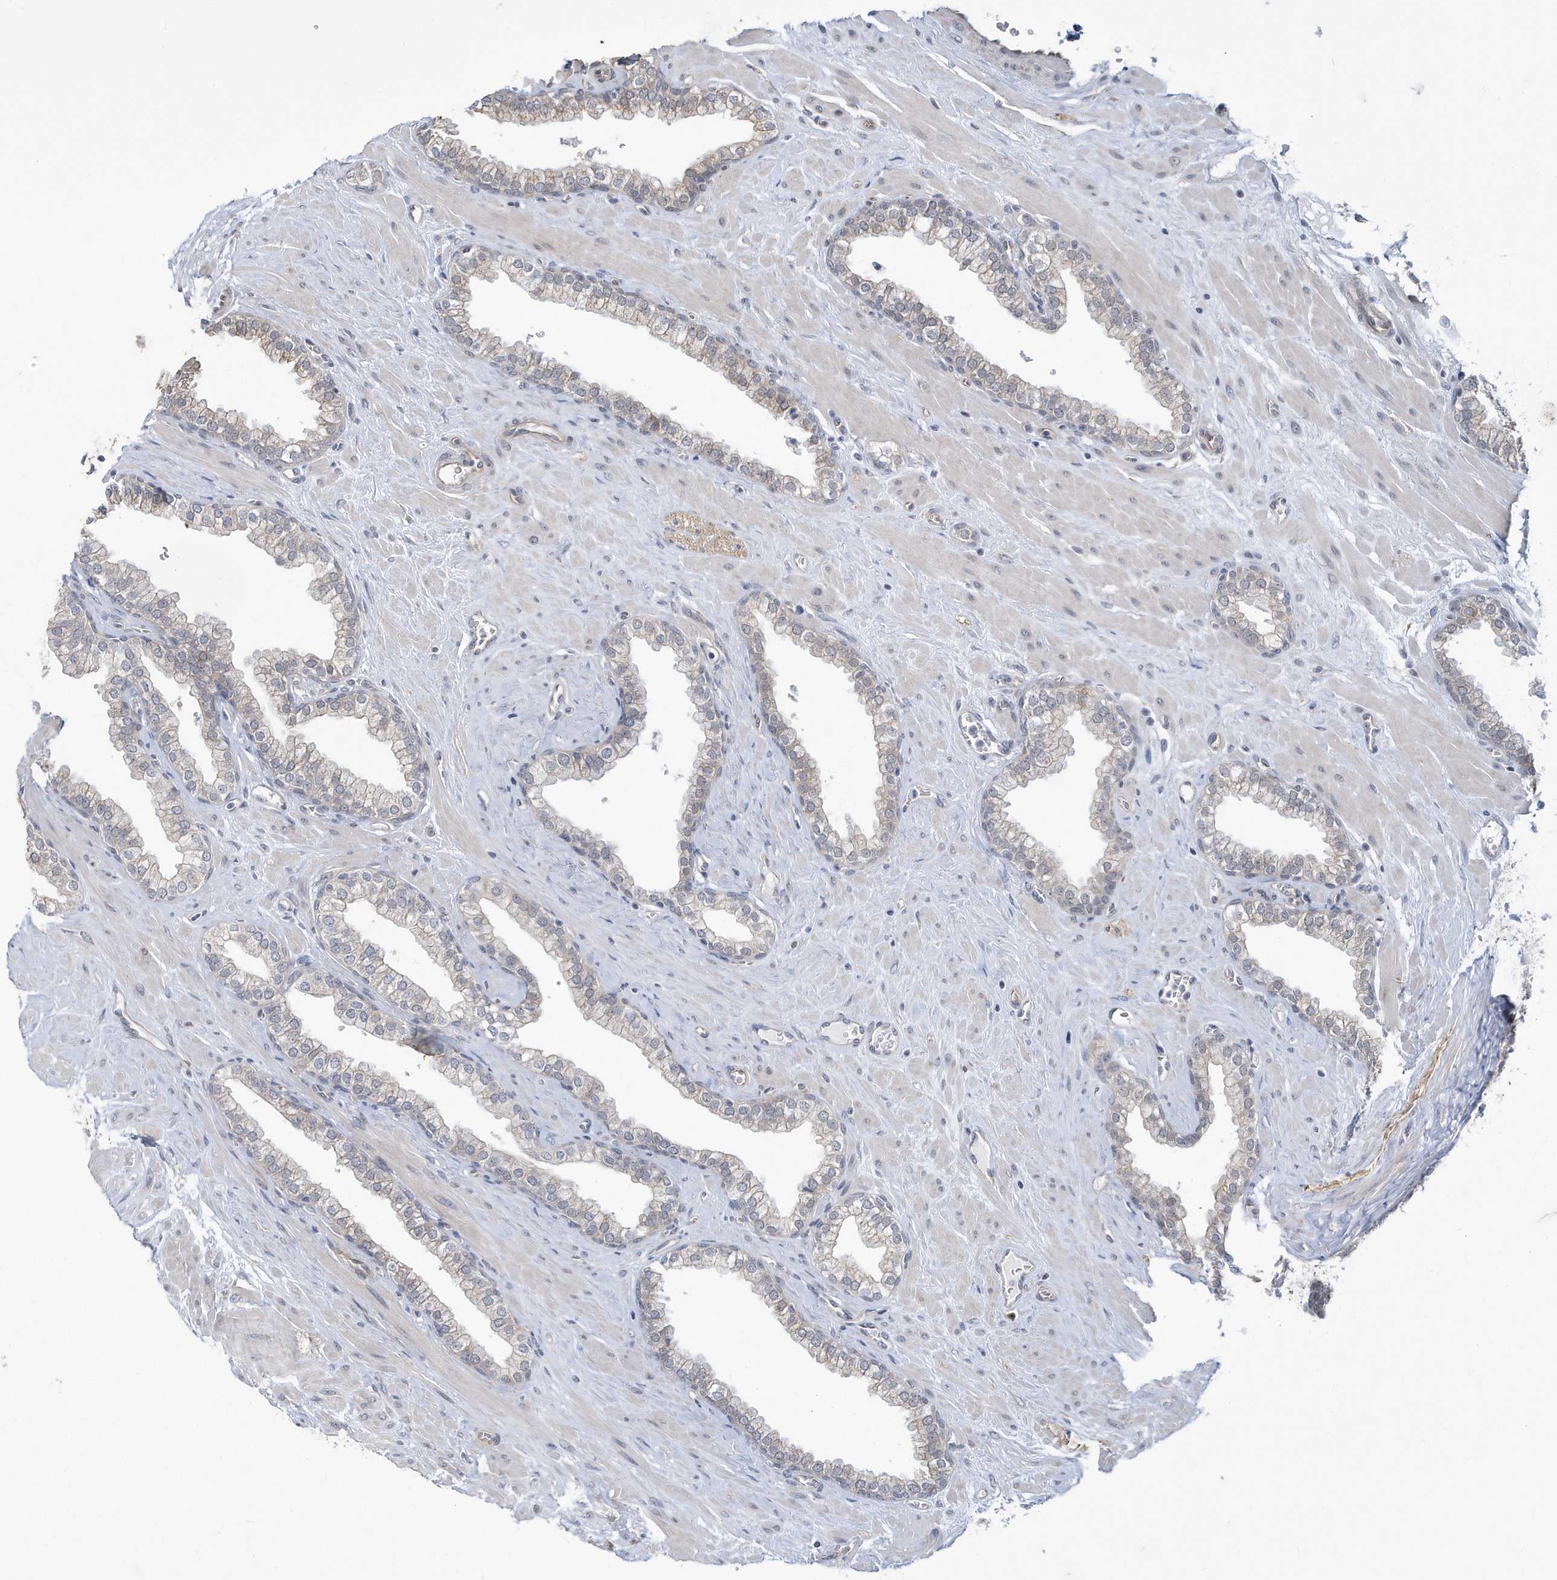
{"staining": {"intensity": "negative", "quantity": "none", "location": "none"}, "tissue": "prostate", "cell_type": "Glandular cells", "image_type": "normal", "snomed": [{"axis": "morphology", "description": "Normal tissue, NOS"}, {"axis": "morphology", "description": "Urothelial carcinoma, Low grade"}, {"axis": "topography", "description": "Urinary bladder"}, {"axis": "topography", "description": "Prostate"}], "caption": "High power microscopy micrograph of an immunohistochemistry (IHC) histopathology image of benign prostate, revealing no significant staining in glandular cells. (Stains: DAB IHC with hematoxylin counter stain, Microscopy: brightfield microscopy at high magnification).", "gene": "ZNF654", "patient": {"sex": "male", "age": 60}}